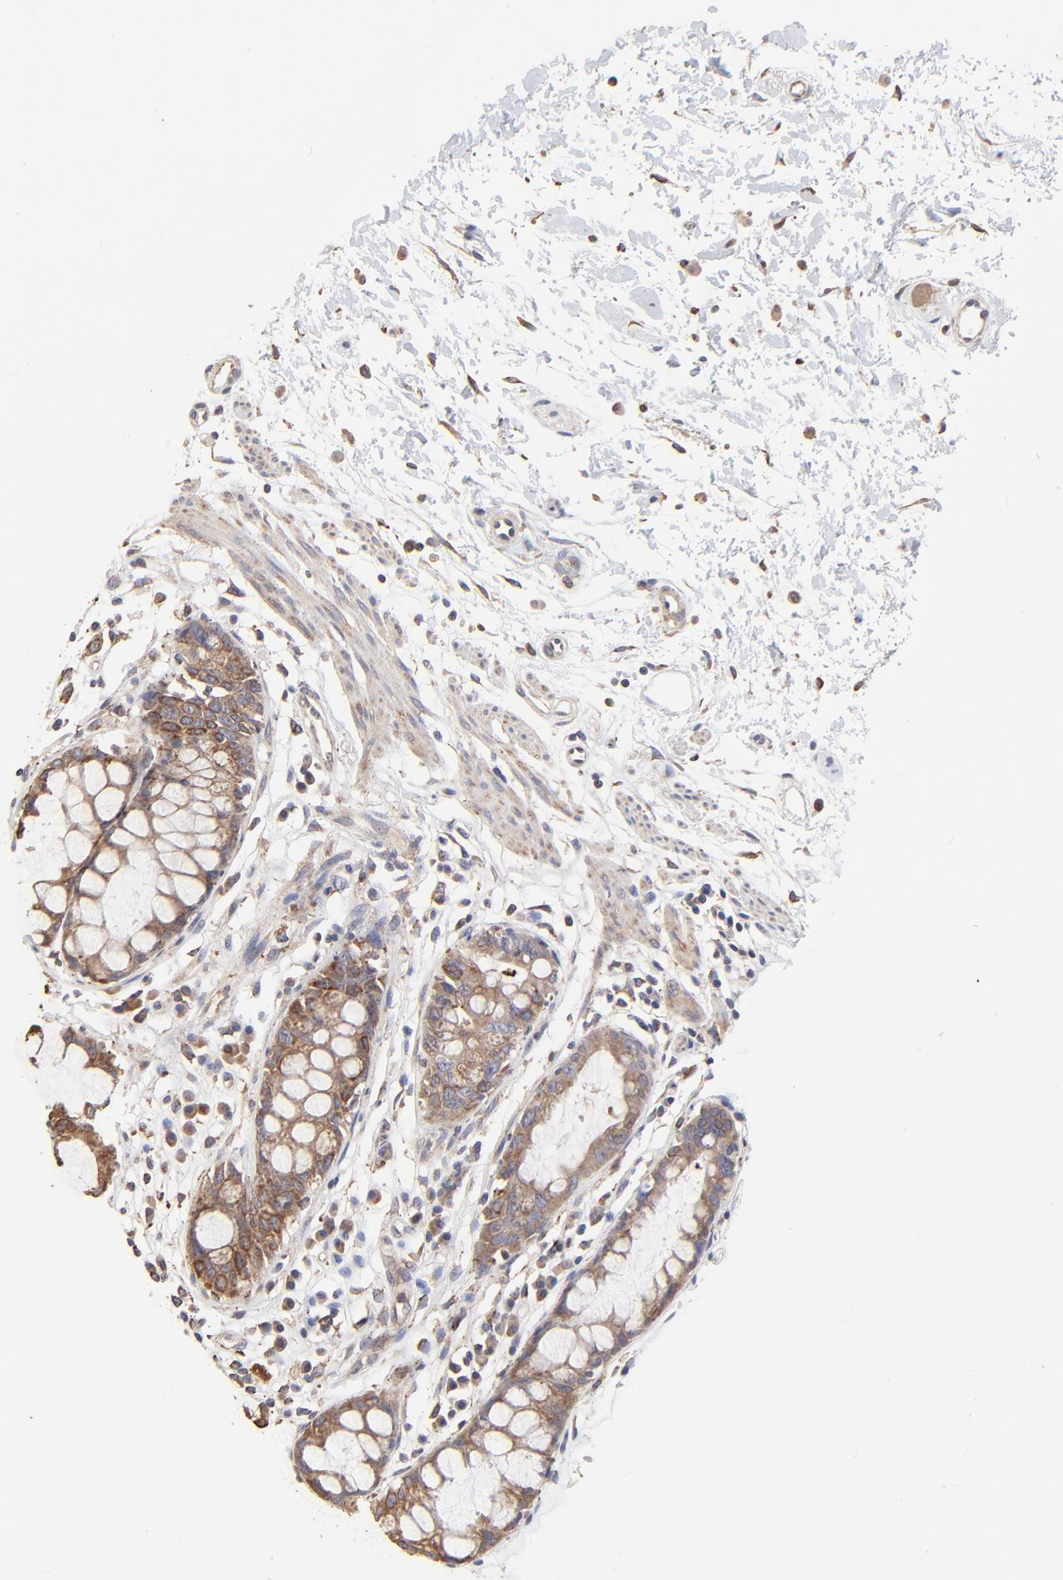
{"staining": {"intensity": "strong", "quantity": ">75%", "location": "cytoplasmic/membranous"}, "tissue": "rectum", "cell_type": "Glandular cells", "image_type": "normal", "snomed": [{"axis": "morphology", "description": "Normal tissue, NOS"}, {"axis": "morphology", "description": "Adenocarcinoma, NOS"}, {"axis": "topography", "description": "Rectum"}], "caption": "Immunohistochemical staining of normal rectum reveals high levels of strong cytoplasmic/membranous expression in approximately >75% of glandular cells.", "gene": "ELP2", "patient": {"sex": "female", "age": 65}}